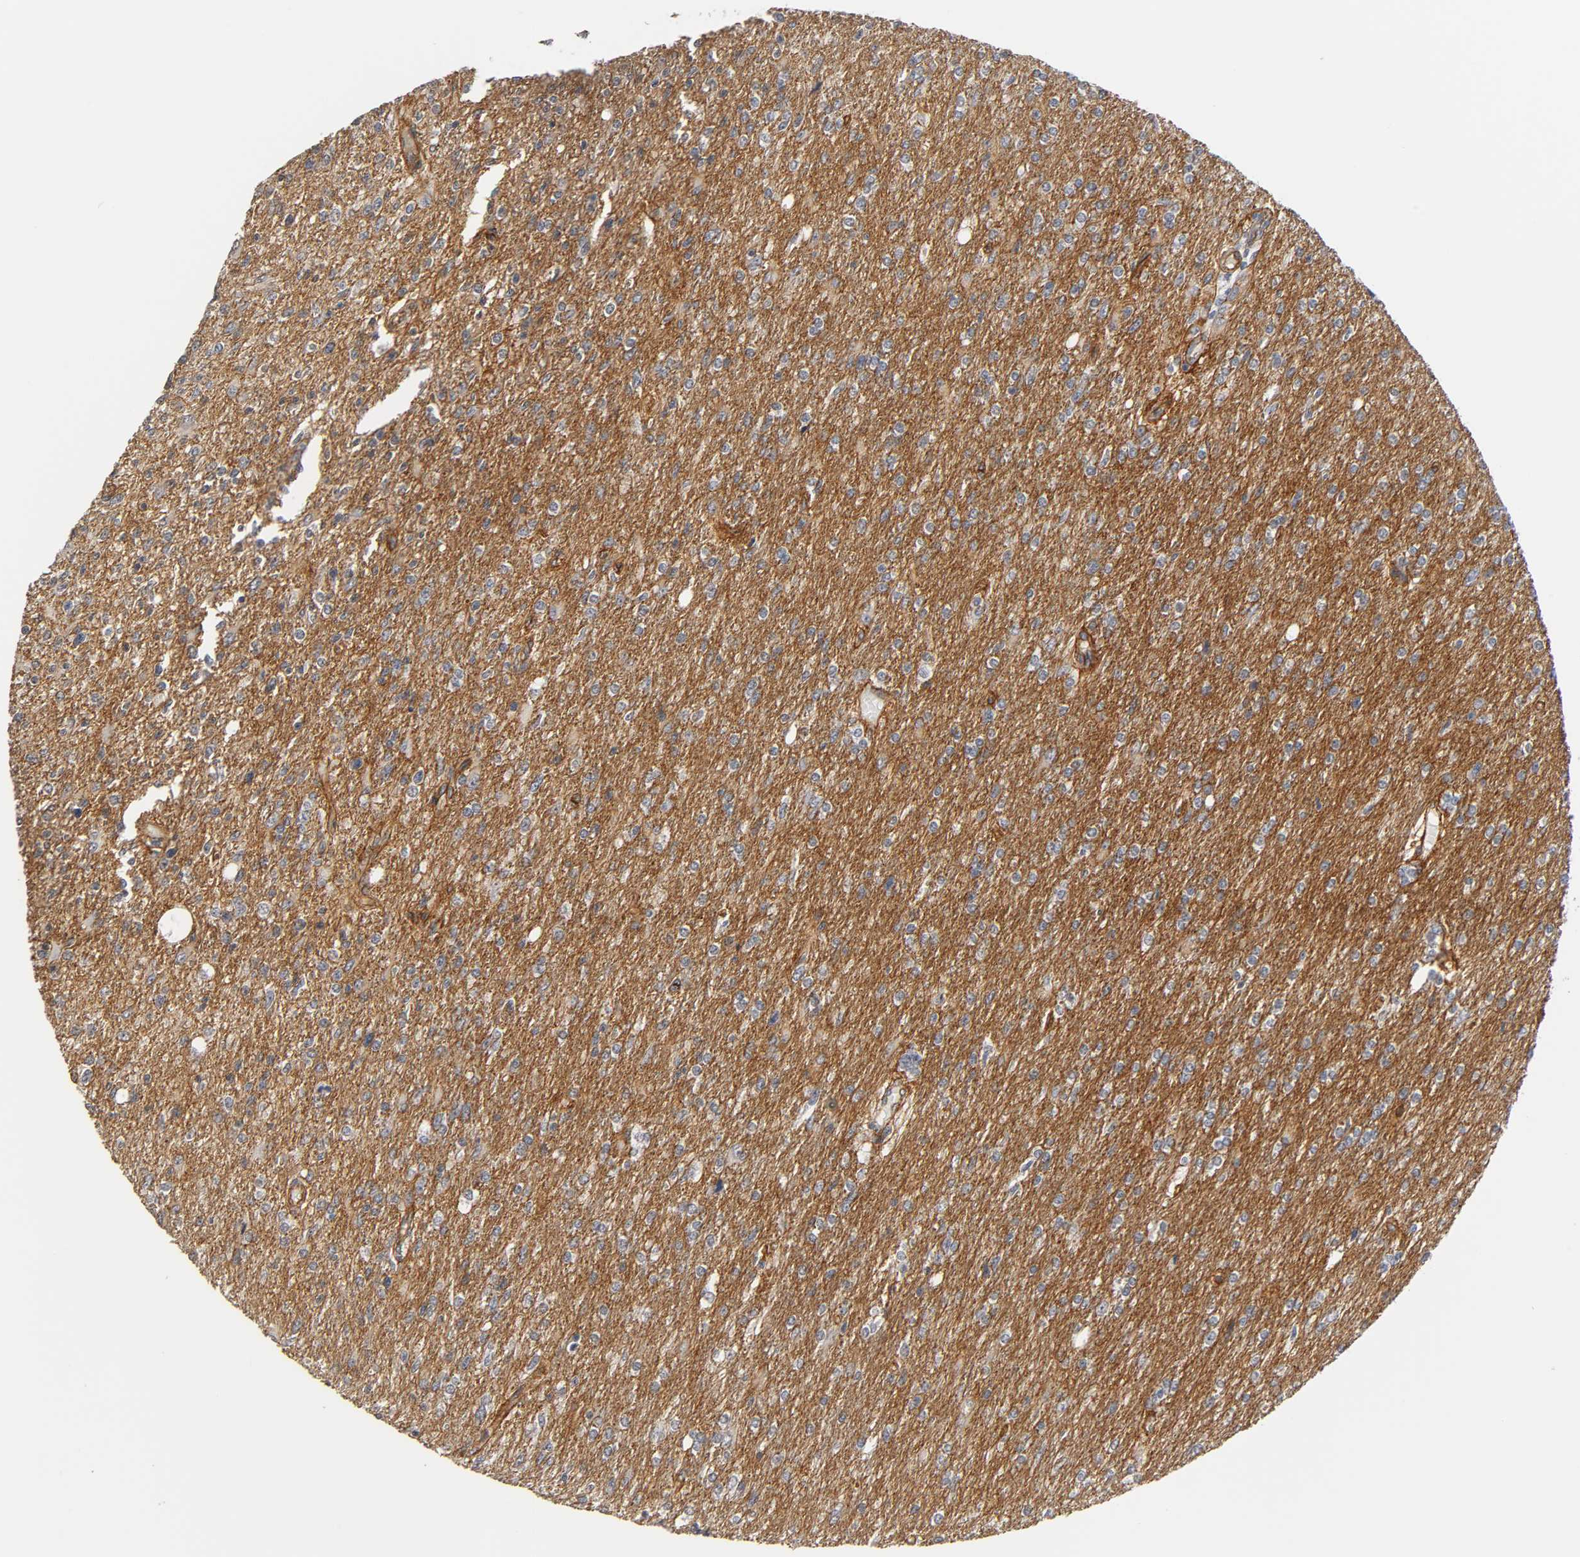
{"staining": {"intensity": "weak", "quantity": "25%-75%", "location": "cytoplasmic/membranous"}, "tissue": "glioma", "cell_type": "Tumor cells", "image_type": "cancer", "snomed": [{"axis": "morphology", "description": "Glioma, malignant, High grade"}, {"axis": "topography", "description": "Cerebral cortex"}], "caption": "Human glioma stained for a protein (brown) demonstrates weak cytoplasmic/membranous positive positivity in approximately 25%-75% of tumor cells.", "gene": "SPTAN1", "patient": {"sex": "male", "age": 76}}